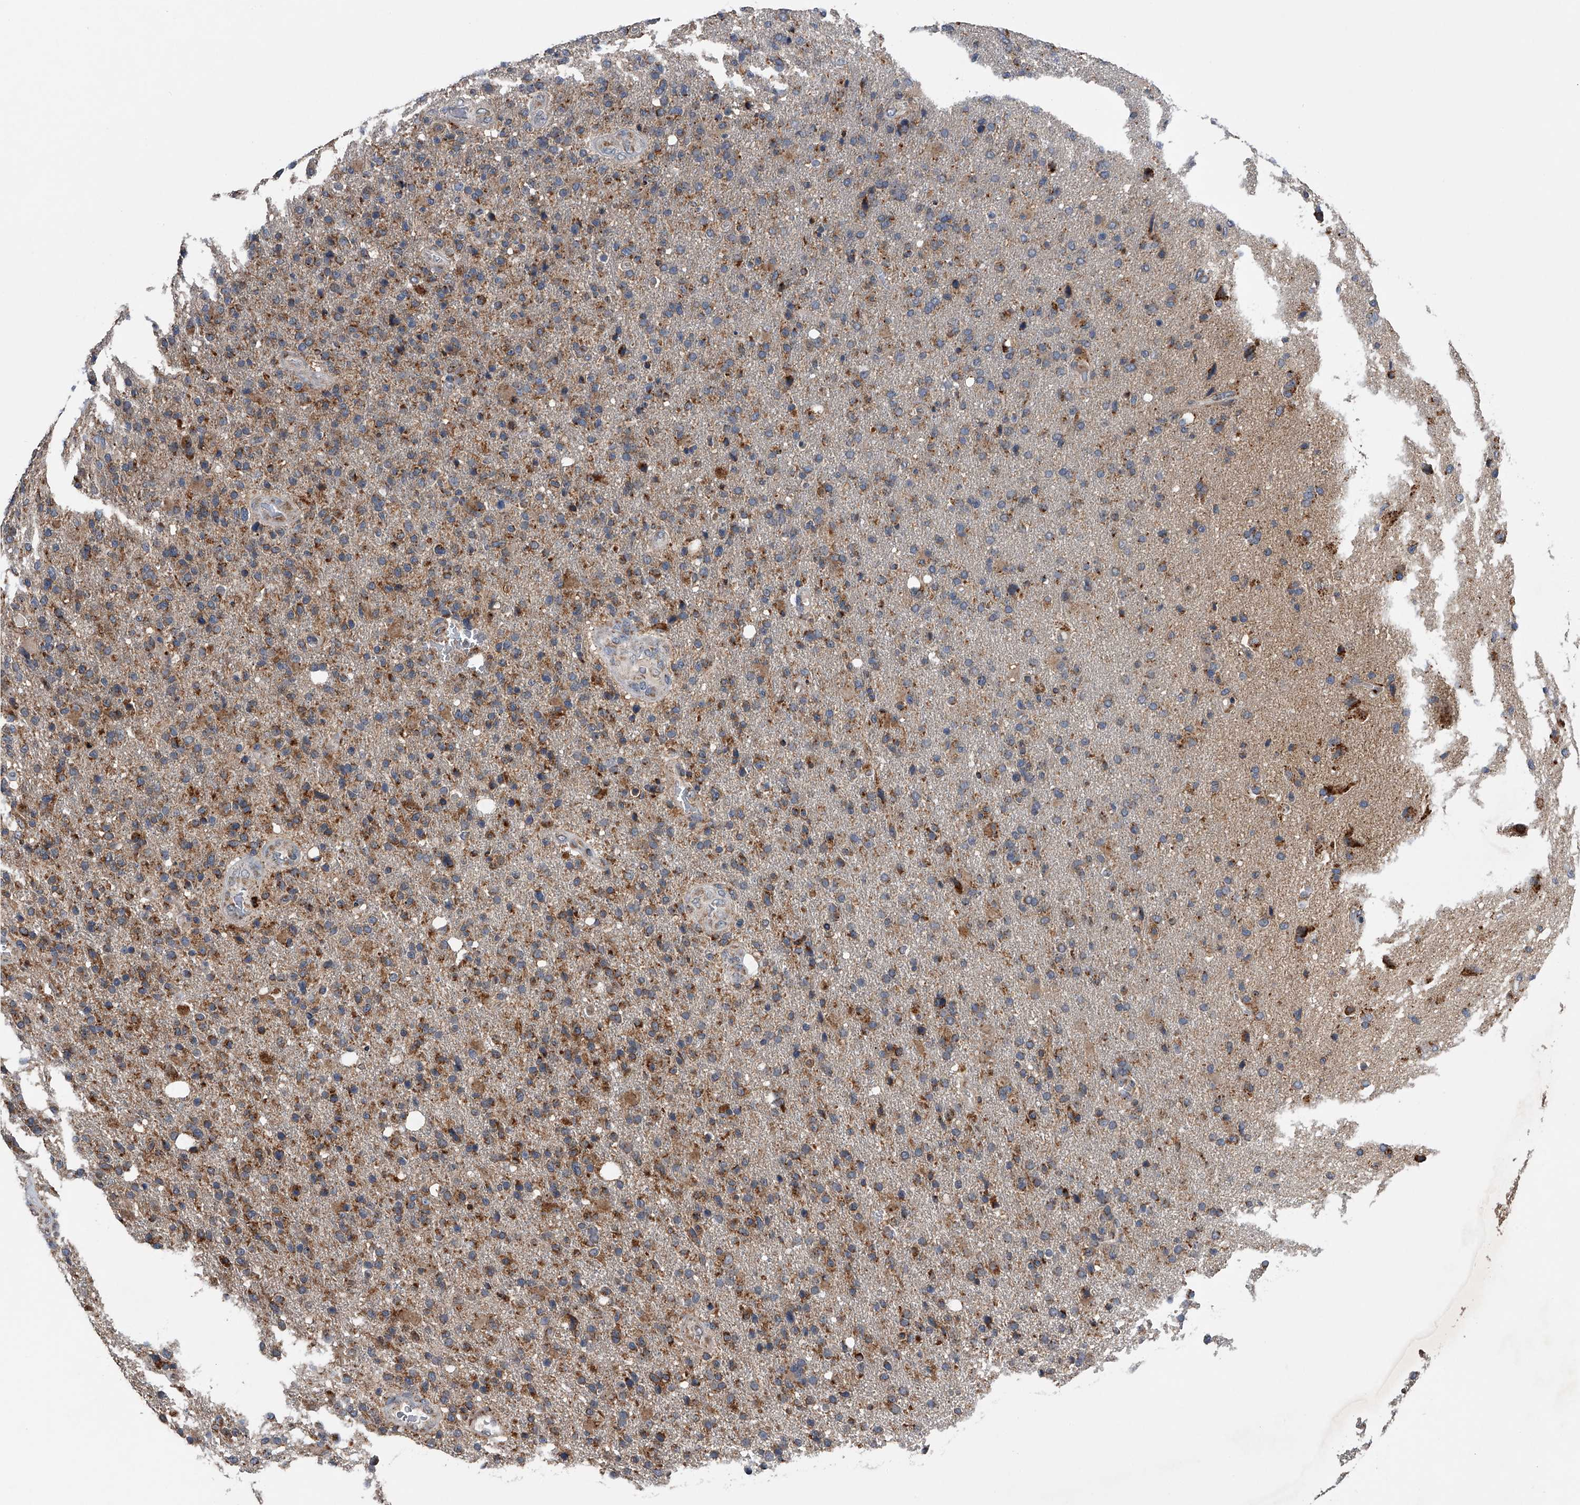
{"staining": {"intensity": "moderate", "quantity": ">75%", "location": "cytoplasmic/membranous"}, "tissue": "glioma", "cell_type": "Tumor cells", "image_type": "cancer", "snomed": [{"axis": "morphology", "description": "Glioma, malignant, High grade"}, {"axis": "topography", "description": "Brain"}], "caption": "Protein expression analysis of human high-grade glioma (malignant) reveals moderate cytoplasmic/membranous expression in about >75% of tumor cells.", "gene": "LYRM4", "patient": {"sex": "male", "age": 72}}